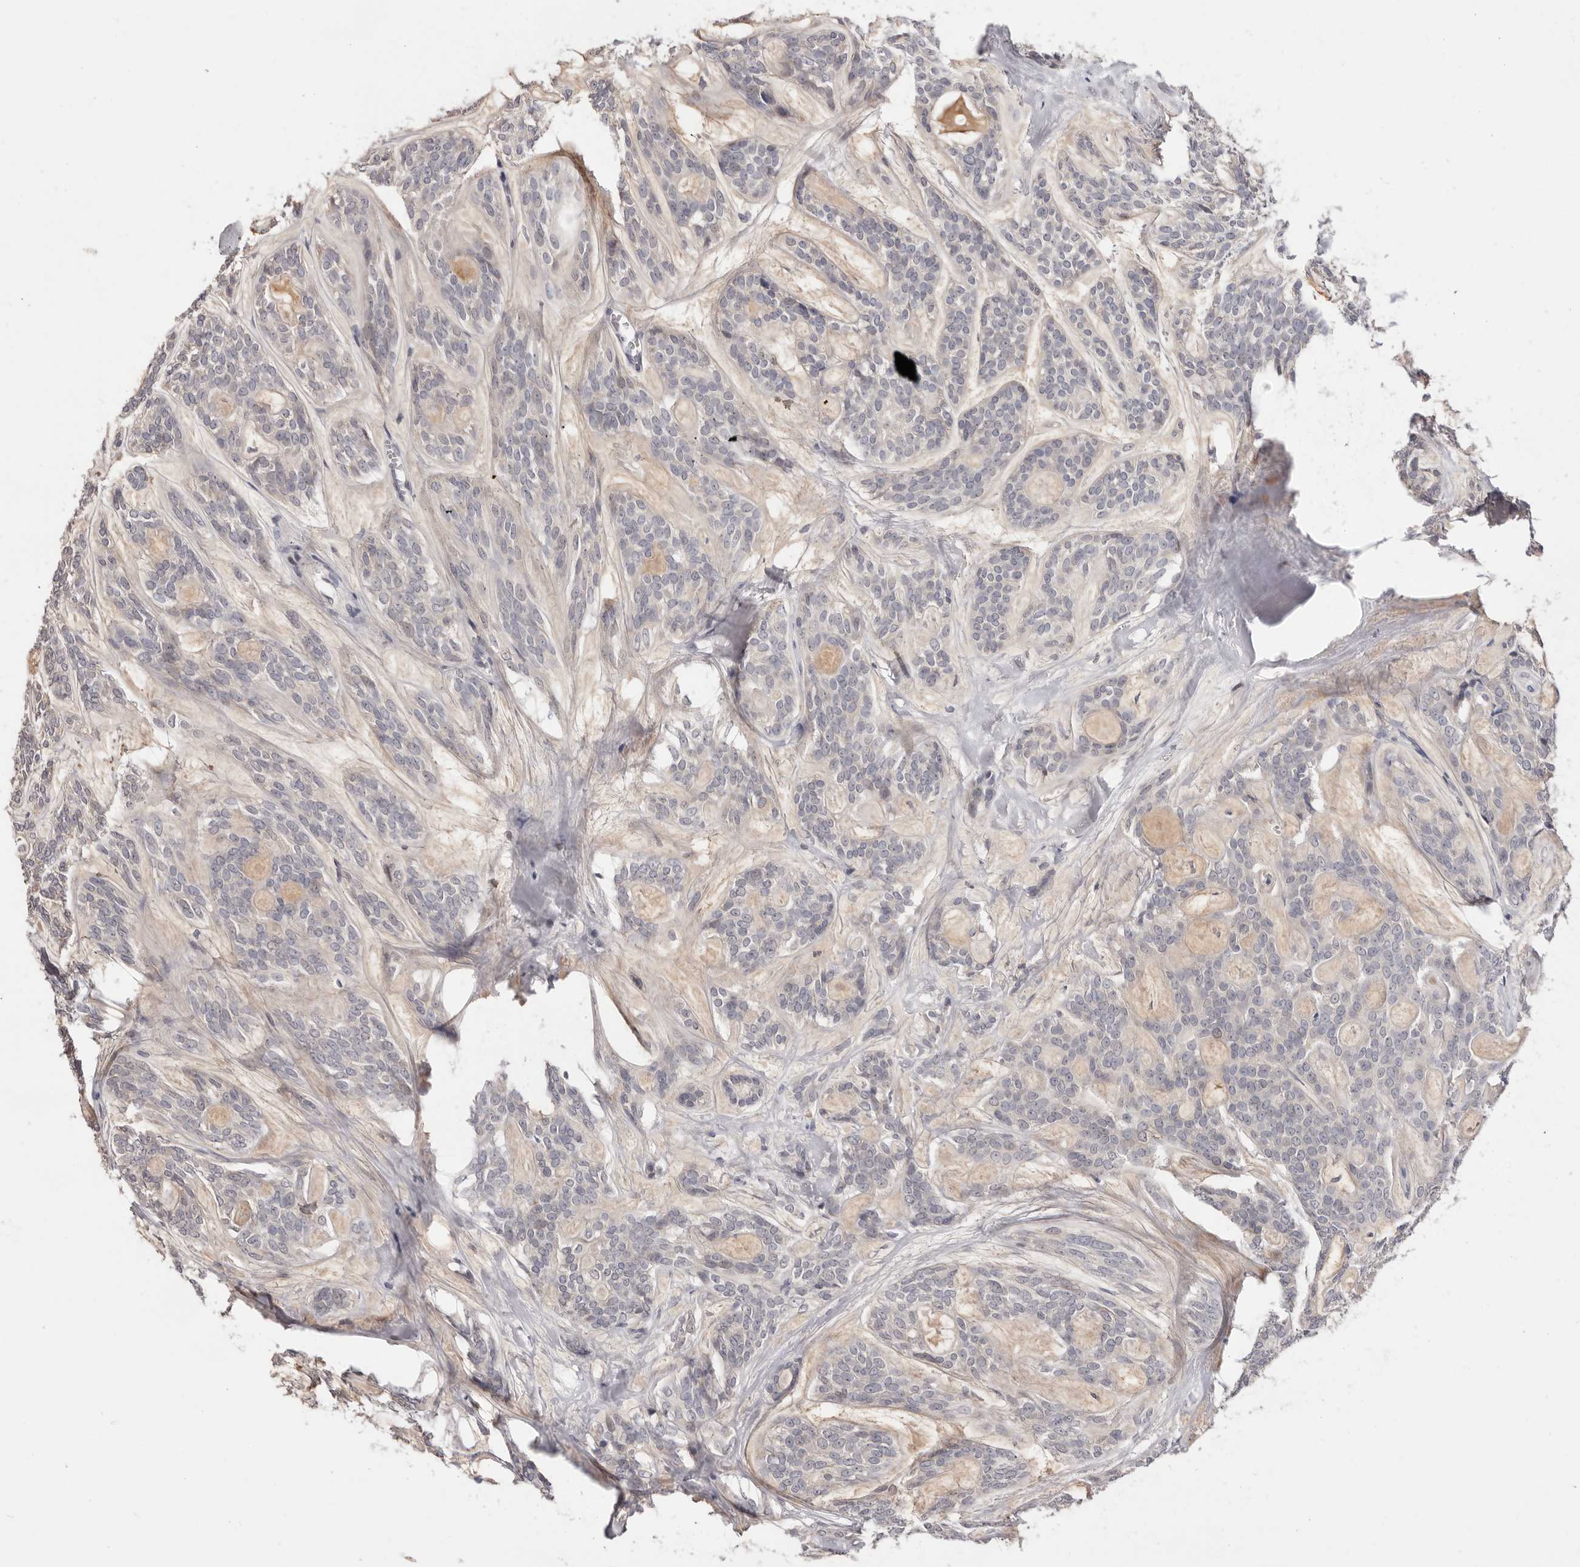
{"staining": {"intensity": "negative", "quantity": "none", "location": "none"}, "tissue": "head and neck cancer", "cell_type": "Tumor cells", "image_type": "cancer", "snomed": [{"axis": "morphology", "description": "Adenocarcinoma, NOS"}, {"axis": "topography", "description": "Head-Neck"}], "caption": "This is an immunohistochemistry micrograph of adenocarcinoma (head and neck). There is no staining in tumor cells.", "gene": "DOP1A", "patient": {"sex": "male", "age": 66}}